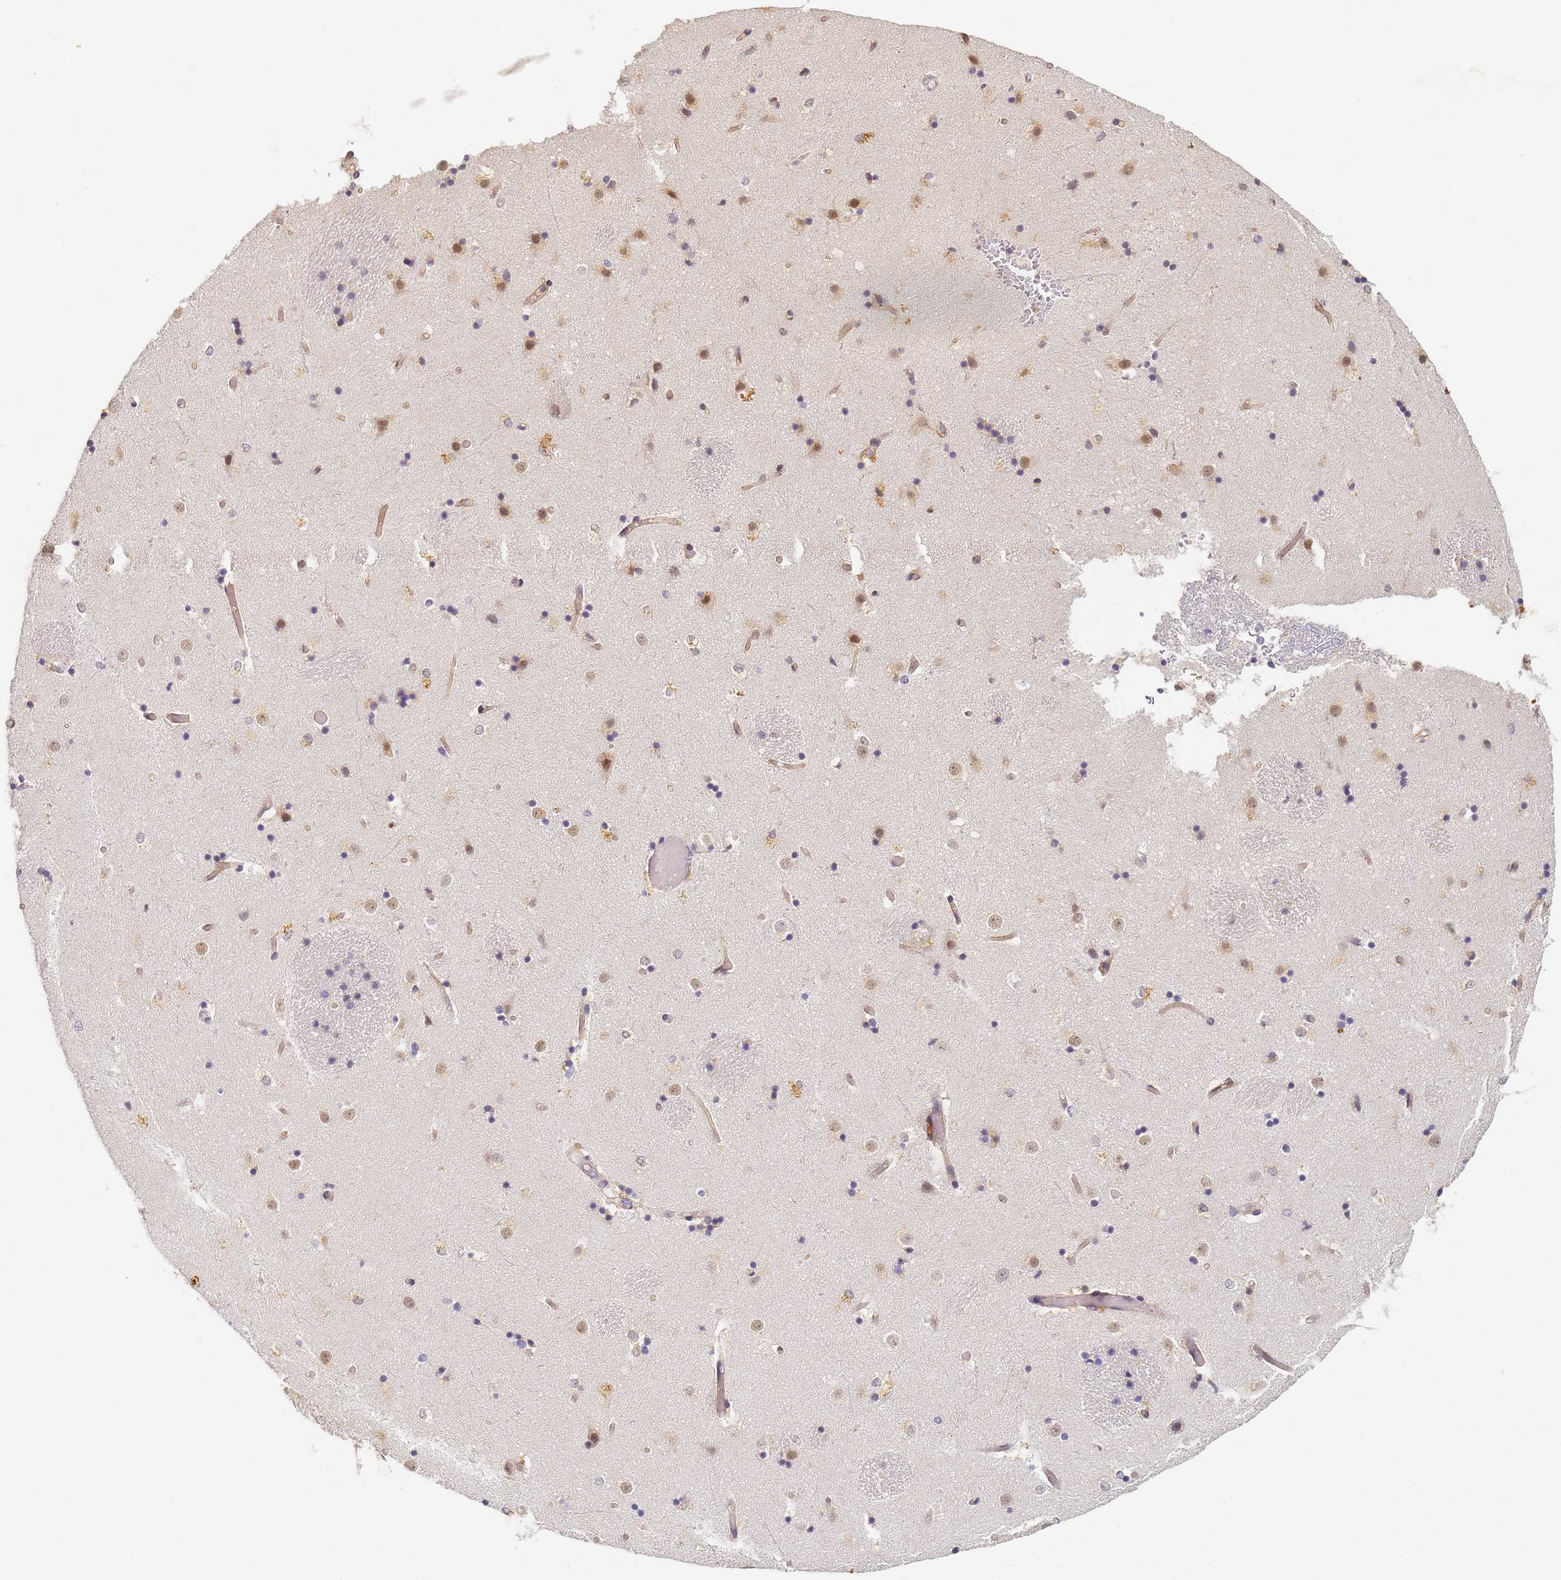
{"staining": {"intensity": "weak", "quantity": "<25%", "location": "cytoplasmic/membranous"}, "tissue": "caudate", "cell_type": "Glial cells", "image_type": "normal", "snomed": [{"axis": "morphology", "description": "Normal tissue, NOS"}, {"axis": "topography", "description": "Lateral ventricle wall"}], "caption": "This is an immunohistochemistry (IHC) micrograph of normal human caudate. There is no staining in glial cells.", "gene": "HMCES", "patient": {"sex": "female", "age": 52}}